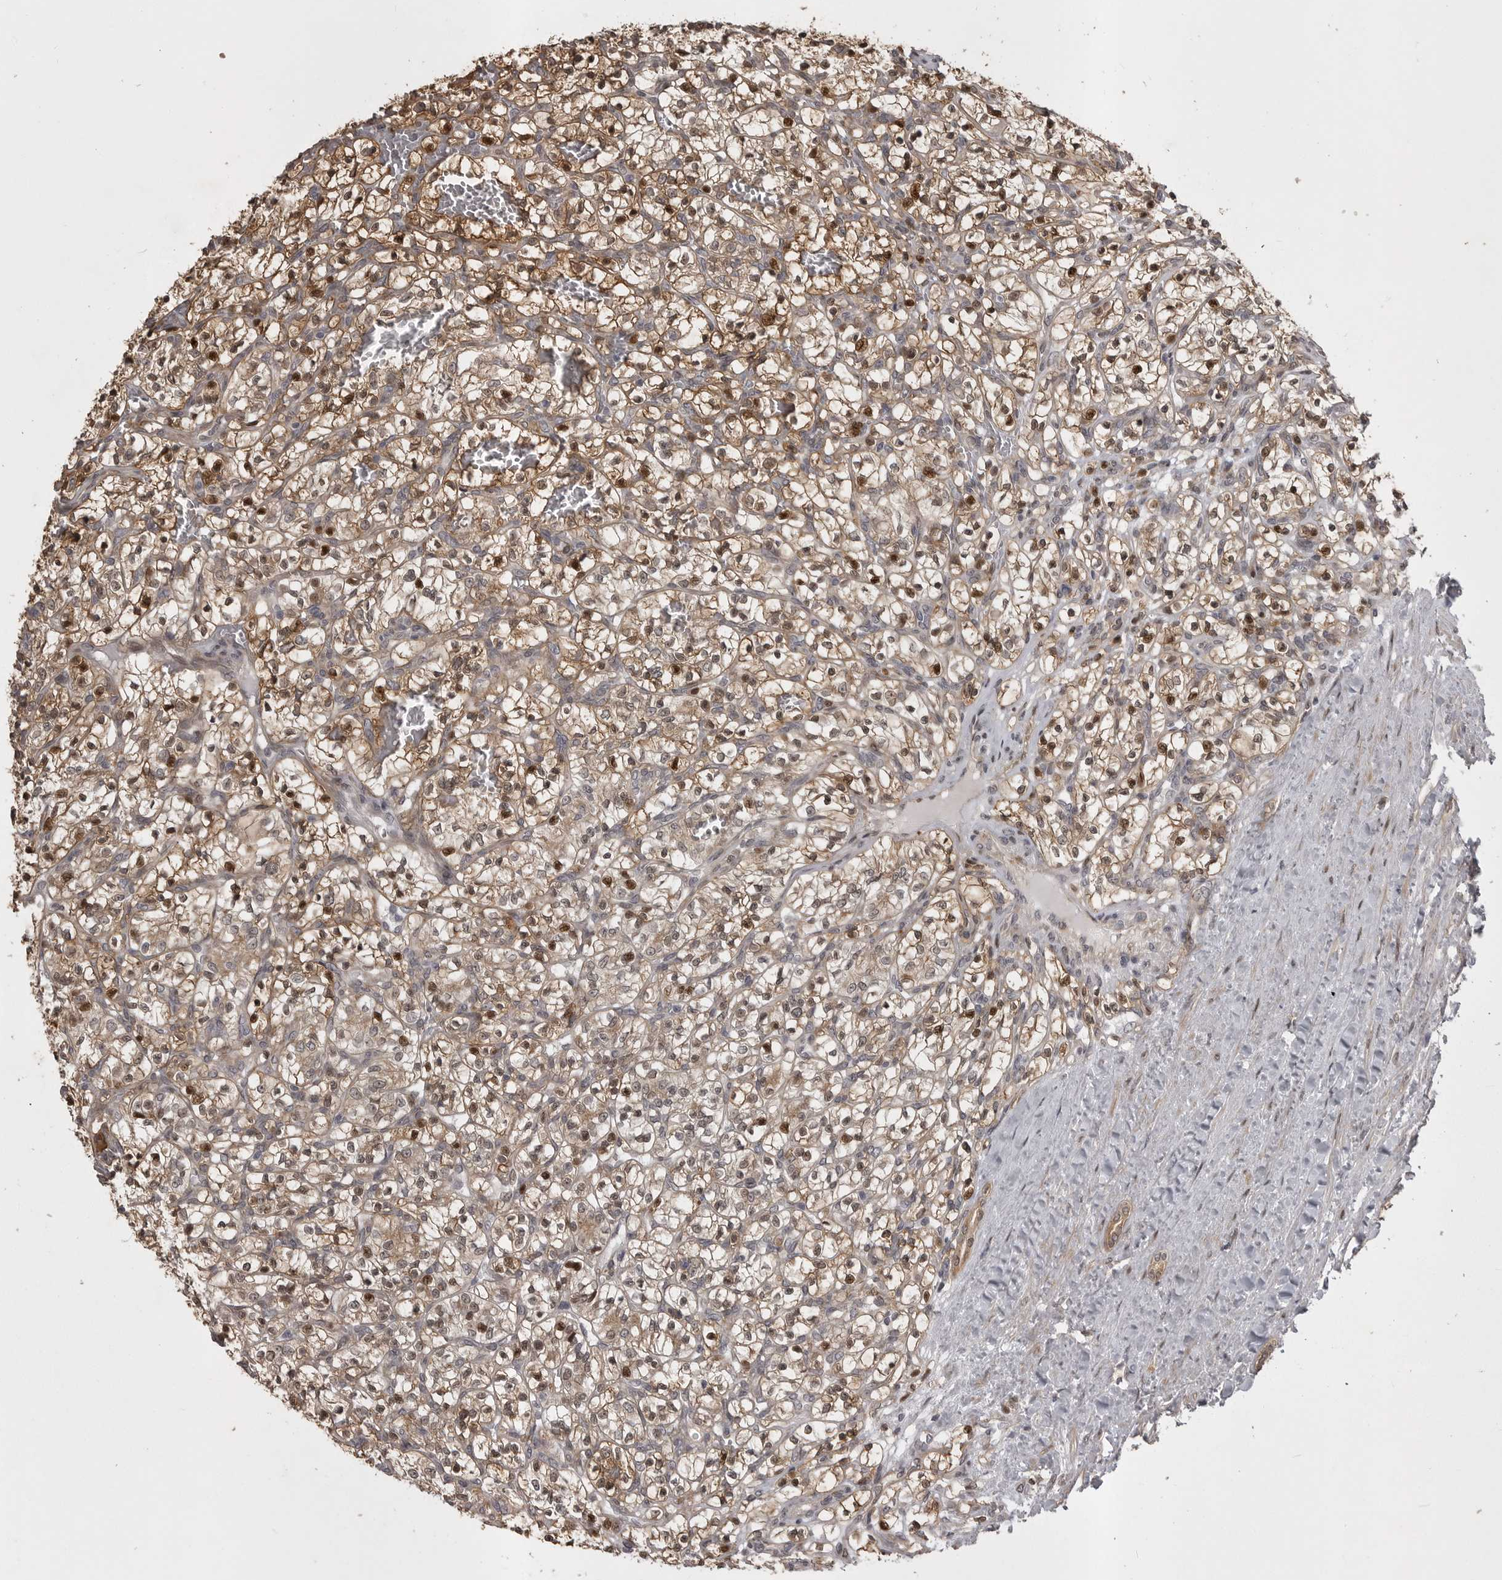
{"staining": {"intensity": "moderate", "quantity": ">75%", "location": "cytoplasmic/membranous,nuclear"}, "tissue": "renal cancer", "cell_type": "Tumor cells", "image_type": "cancer", "snomed": [{"axis": "morphology", "description": "Adenocarcinoma, NOS"}, {"axis": "topography", "description": "Kidney"}], "caption": "DAB (3,3'-diaminobenzidine) immunohistochemical staining of human renal cancer (adenocarcinoma) displays moderate cytoplasmic/membranous and nuclear protein staining in about >75% of tumor cells.", "gene": "SNX16", "patient": {"sex": "female", "age": 57}}